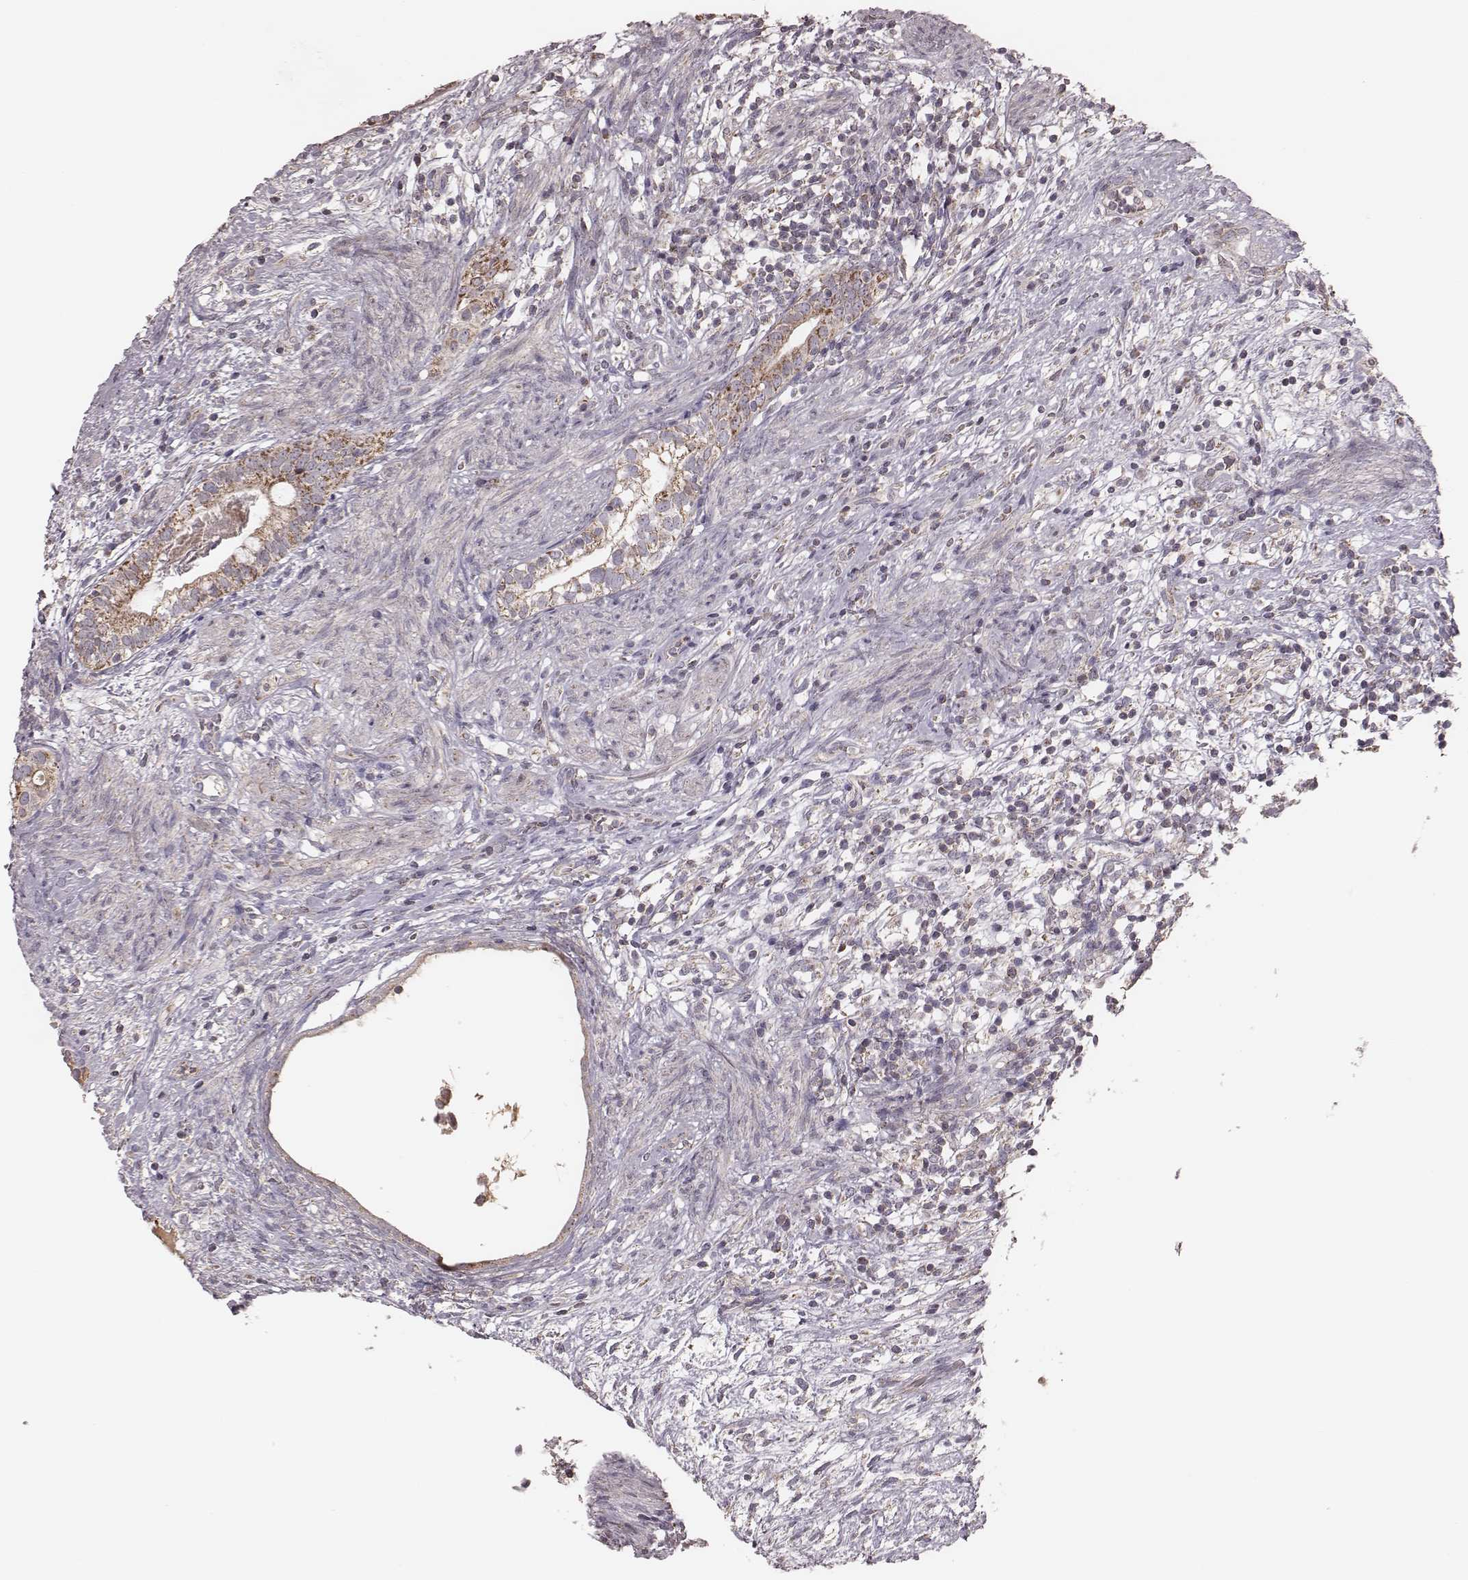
{"staining": {"intensity": "weak", "quantity": "25%-75%", "location": "cytoplasmic/membranous"}, "tissue": "testis cancer", "cell_type": "Tumor cells", "image_type": "cancer", "snomed": [{"axis": "morphology", "description": "Seminoma, NOS"}, {"axis": "morphology", "description": "Carcinoma, Embryonal, NOS"}, {"axis": "topography", "description": "Testis"}], "caption": "Testis cancer was stained to show a protein in brown. There is low levels of weak cytoplasmic/membranous expression in approximately 25%-75% of tumor cells. The staining was performed using DAB (3,3'-diaminobenzidine) to visualize the protein expression in brown, while the nuclei were stained in blue with hematoxylin (Magnification: 20x).", "gene": "MRPS27", "patient": {"sex": "male", "age": 41}}